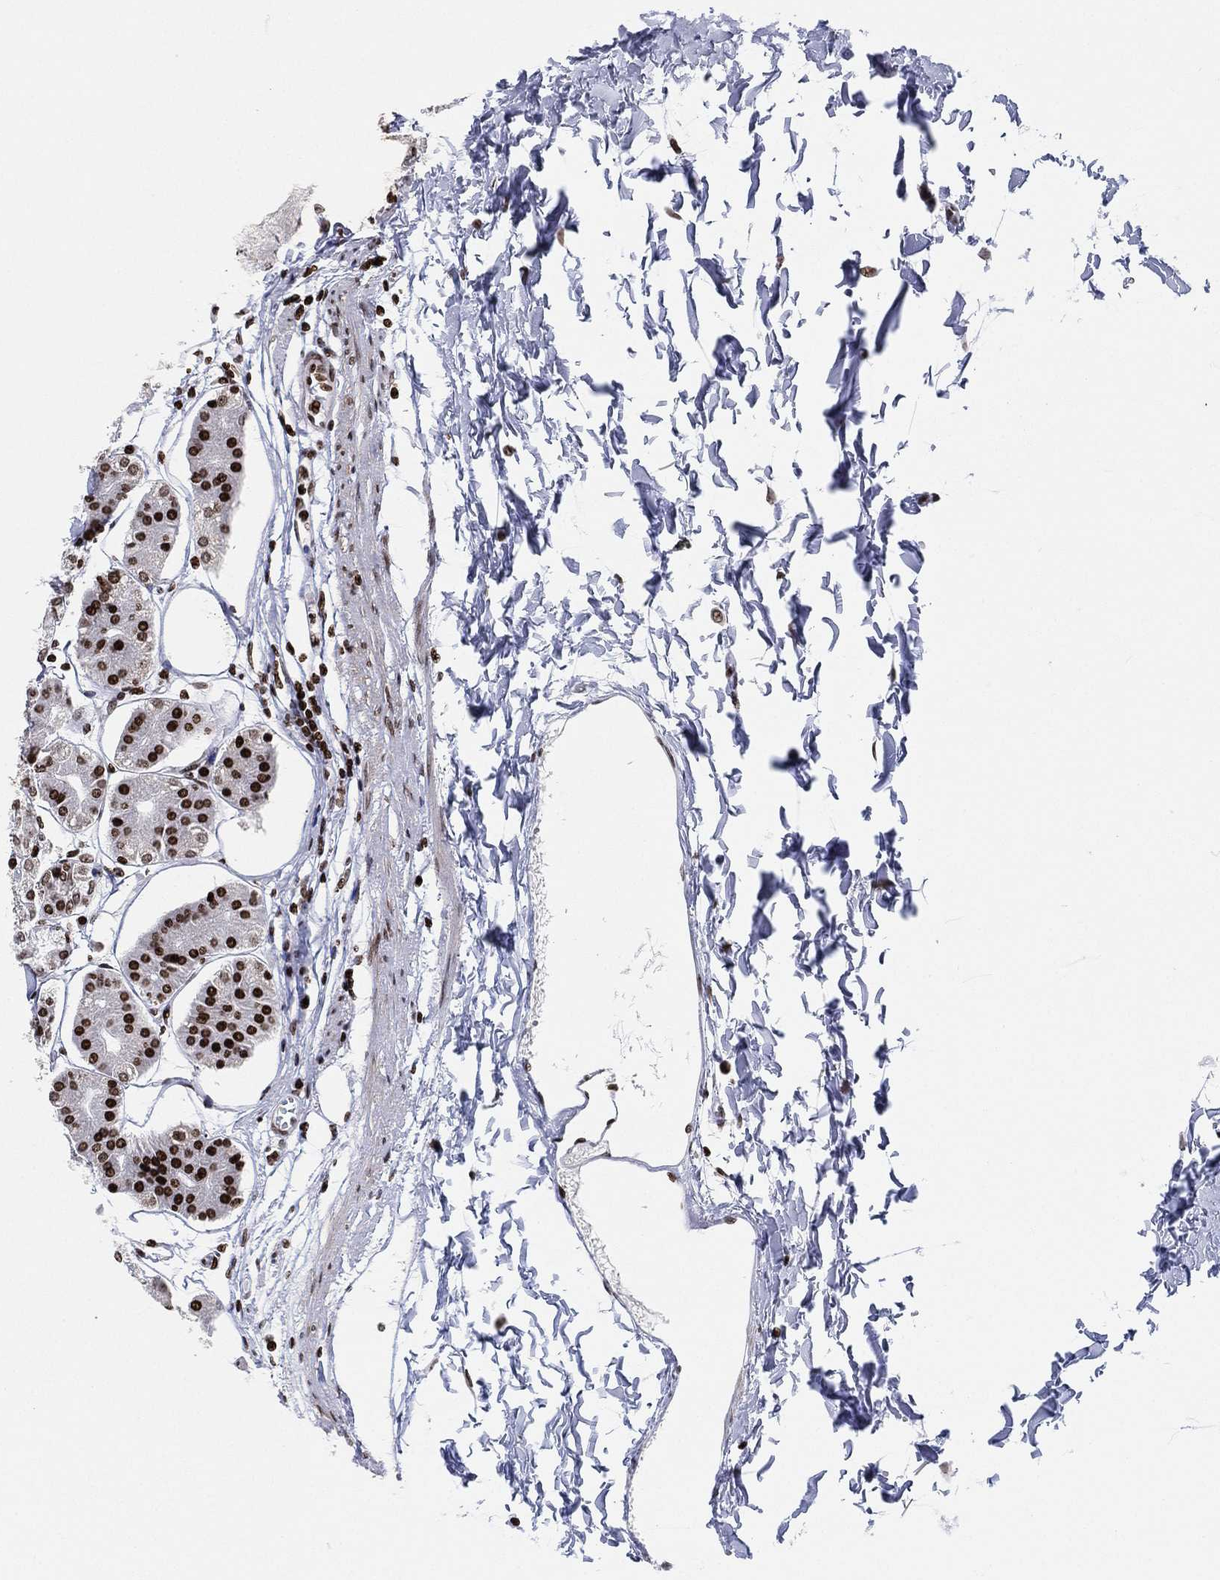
{"staining": {"intensity": "moderate", "quantity": ">75%", "location": "nuclear"}, "tissue": "stomach", "cell_type": "Glandular cells", "image_type": "normal", "snomed": [{"axis": "morphology", "description": "Normal tissue, NOS"}, {"axis": "topography", "description": "Skeletal muscle"}, {"axis": "topography", "description": "Stomach"}], "caption": "Immunohistochemical staining of unremarkable human stomach reveals medium levels of moderate nuclear expression in approximately >75% of glandular cells.", "gene": "MFSD14A", "patient": {"sex": "female", "age": 57}}